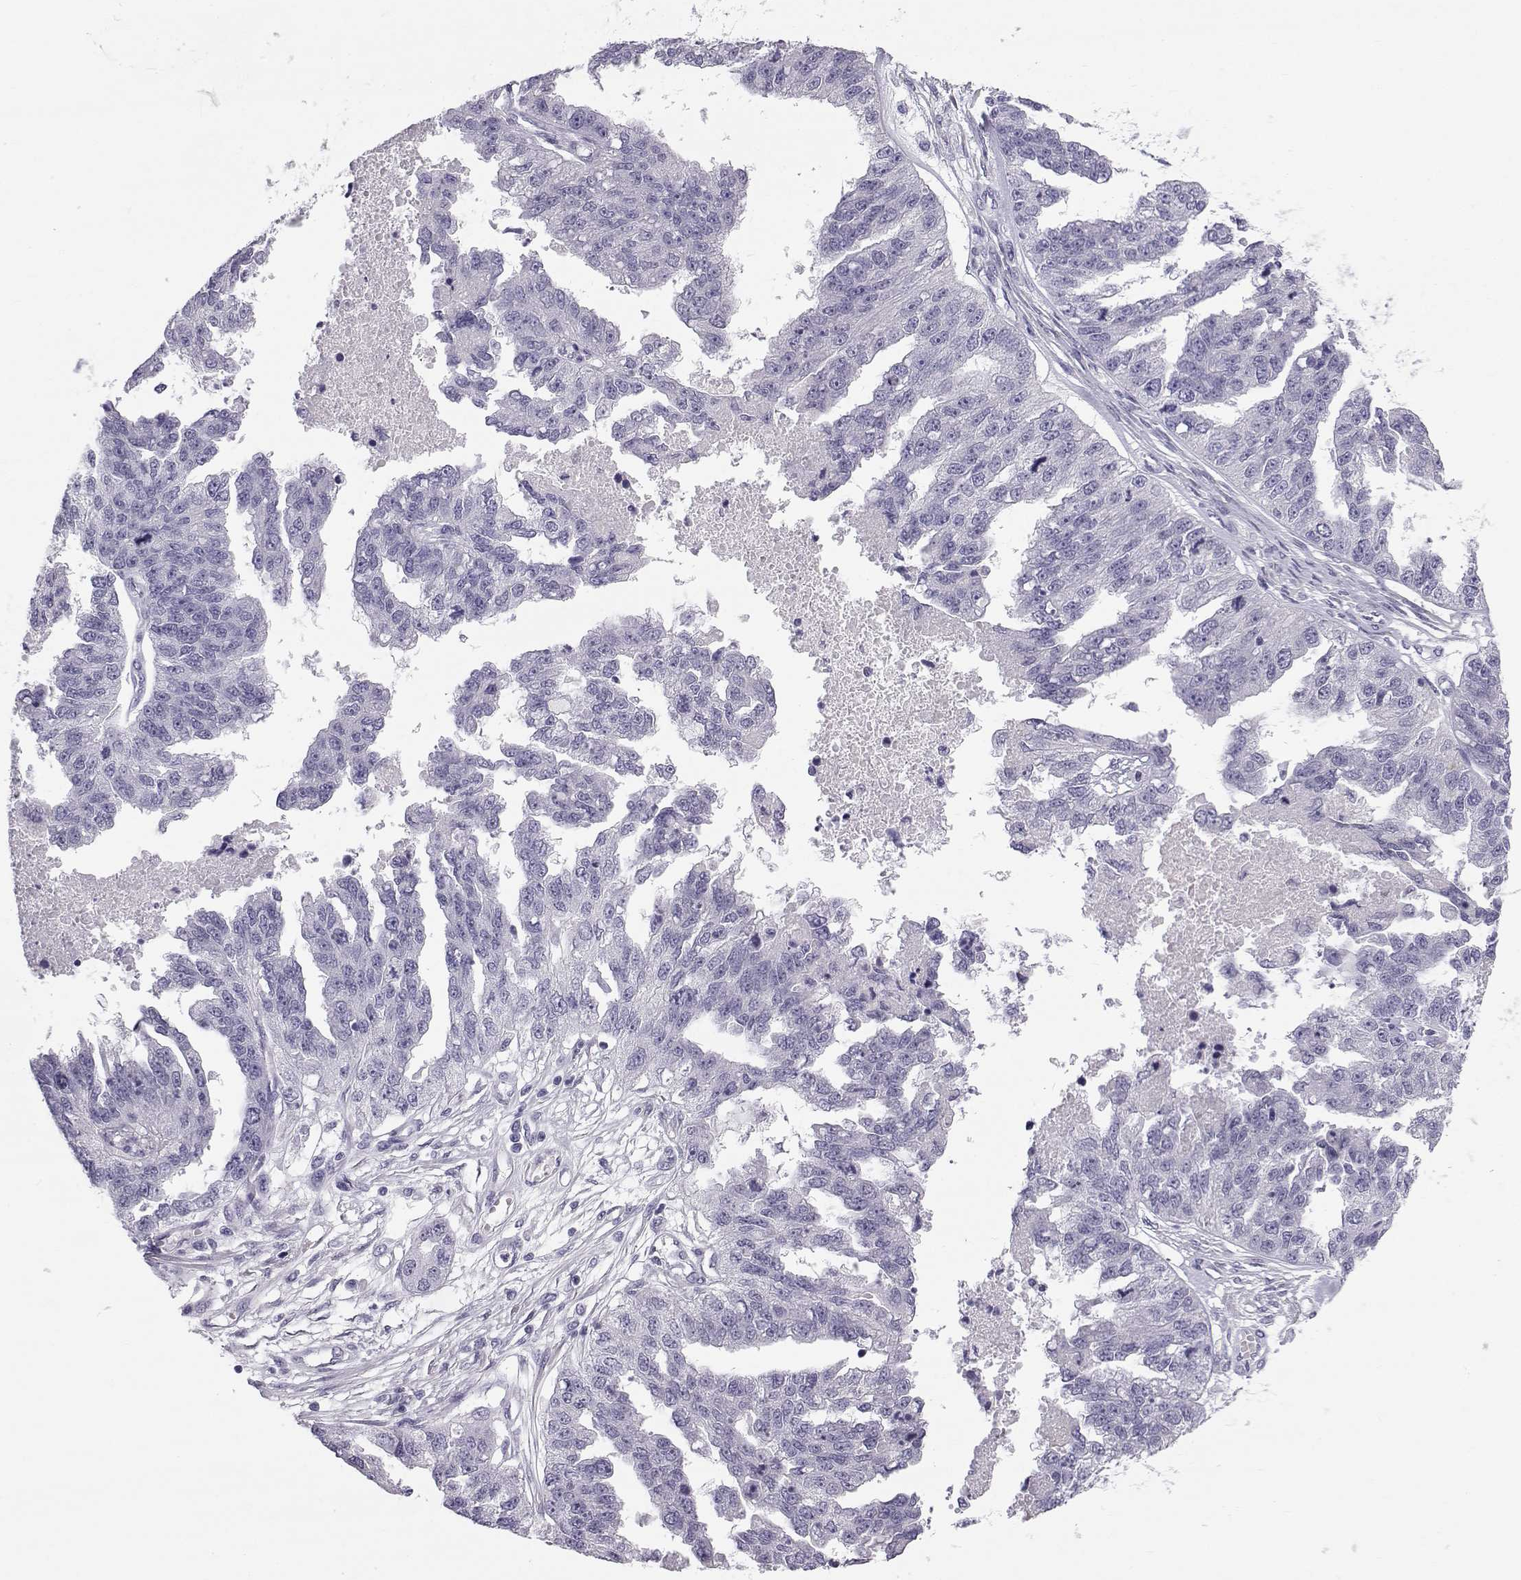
{"staining": {"intensity": "negative", "quantity": "none", "location": "none"}, "tissue": "ovarian cancer", "cell_type": "Tumor cells", "image_type": "cancer", "snomed": [{"axis": "morphology", "description": "Cystadenocarcinoma, serous, NOS"}, {"axis": "topography", "description": "Ovary"}], "caption": "Immunohistochemical staining of ovarian cancer (serous cystadenocarcinoma) shows no significant staining in tumor cells. Brightfield microscopy of immunohistochemistry stained with DAB (brown) and hematoxylin (blue), captured at high magnification.", "gene": "RNASE12", "patient": {"sex": "female", "age": 58}}